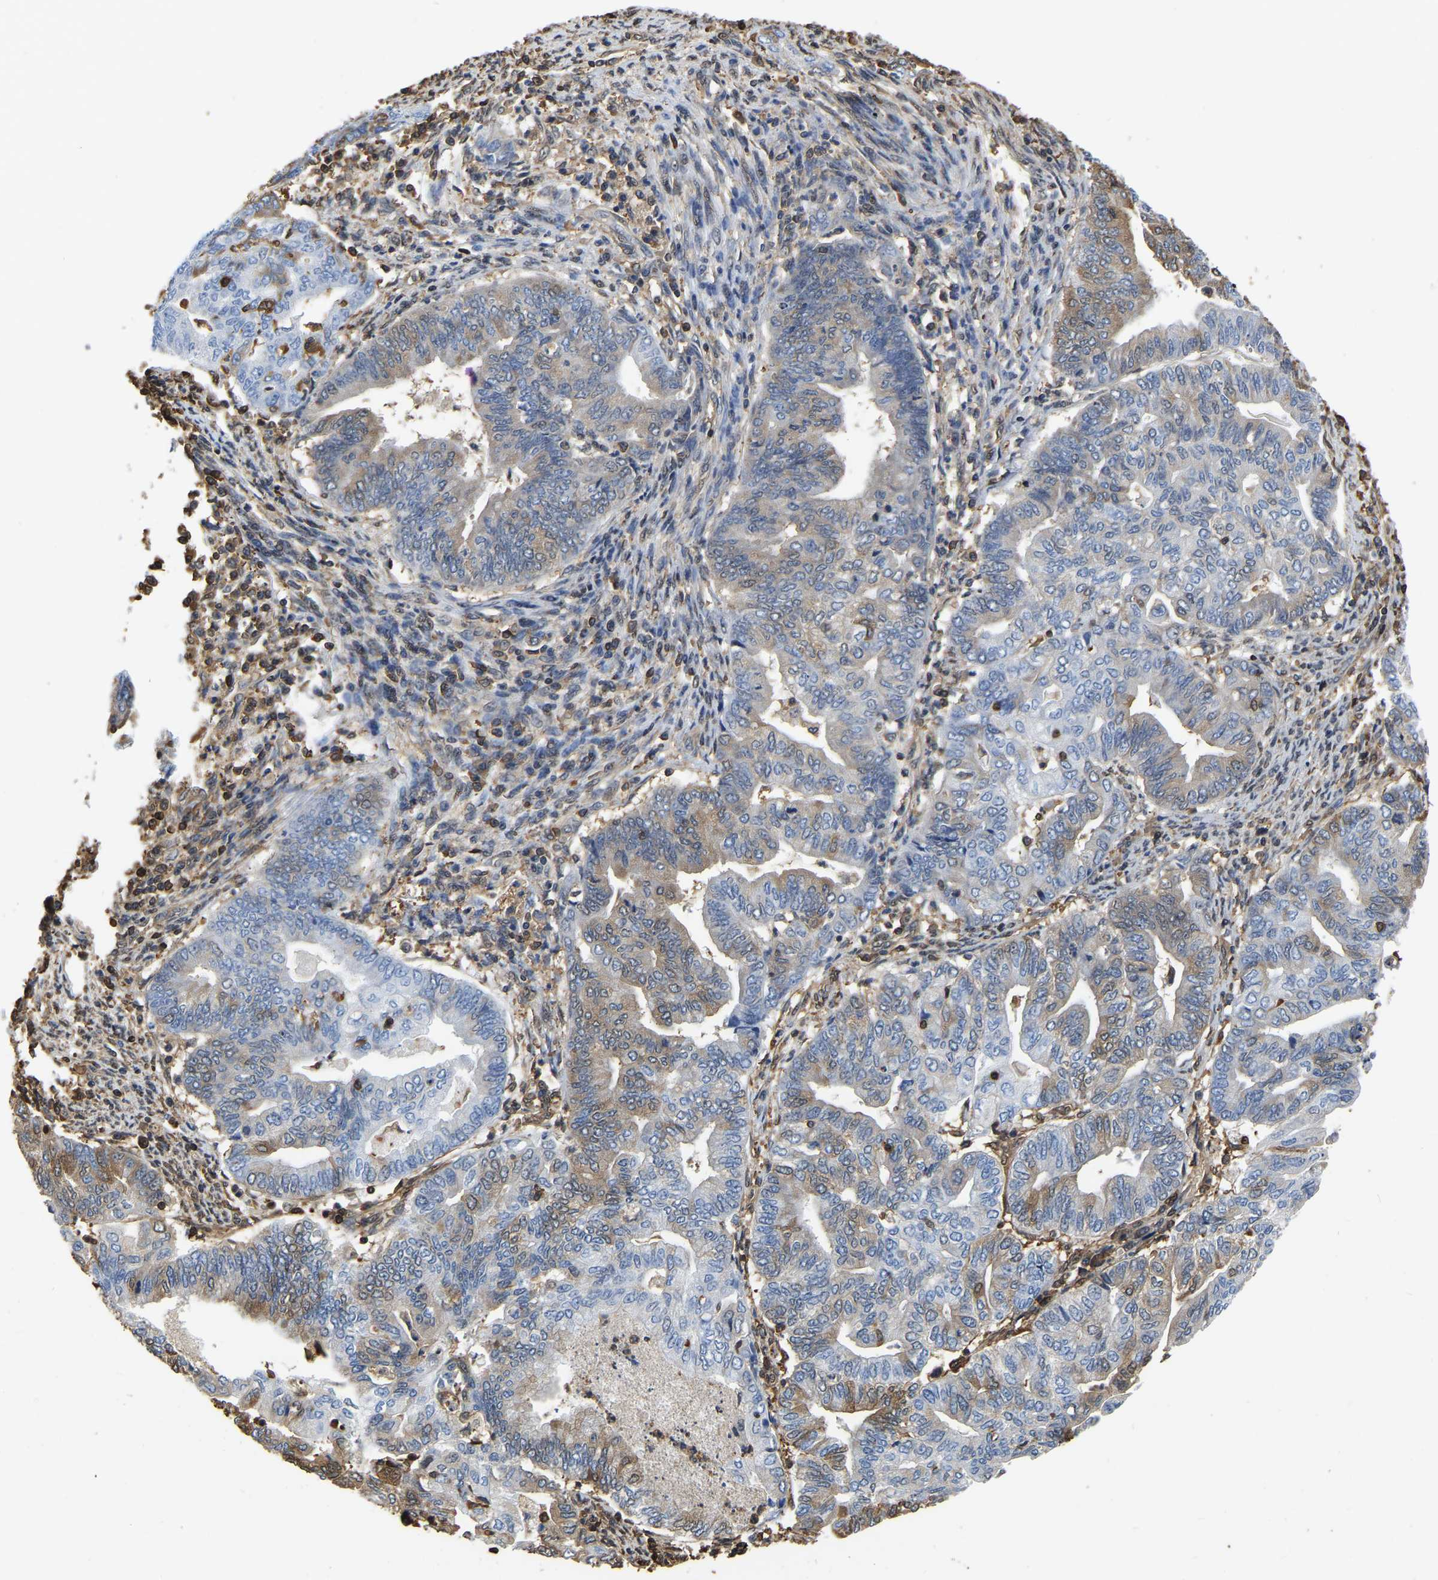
{"staining": {"intensity": "moderate", "quantity": "25%-75%", "location": "cytoplasmic/membranous"}, "tissue": "endometrial cancer", "cell_type": "Tumor cells", "image_type": "cancer", "snomed": [{"axis": "morphology", "description": "Adenocarcinoma, NOS"}, {"axis": "topography", "description": "Endometrium"}], "caption": "Immunohistochemical staining of human endometrial cancer exhibits moderate cytoplasmic/membranous protein positivity in about 25%-75% of tumor cells.", "gene": "LDHB", "patient": {"sex": "female", "age": 79}}